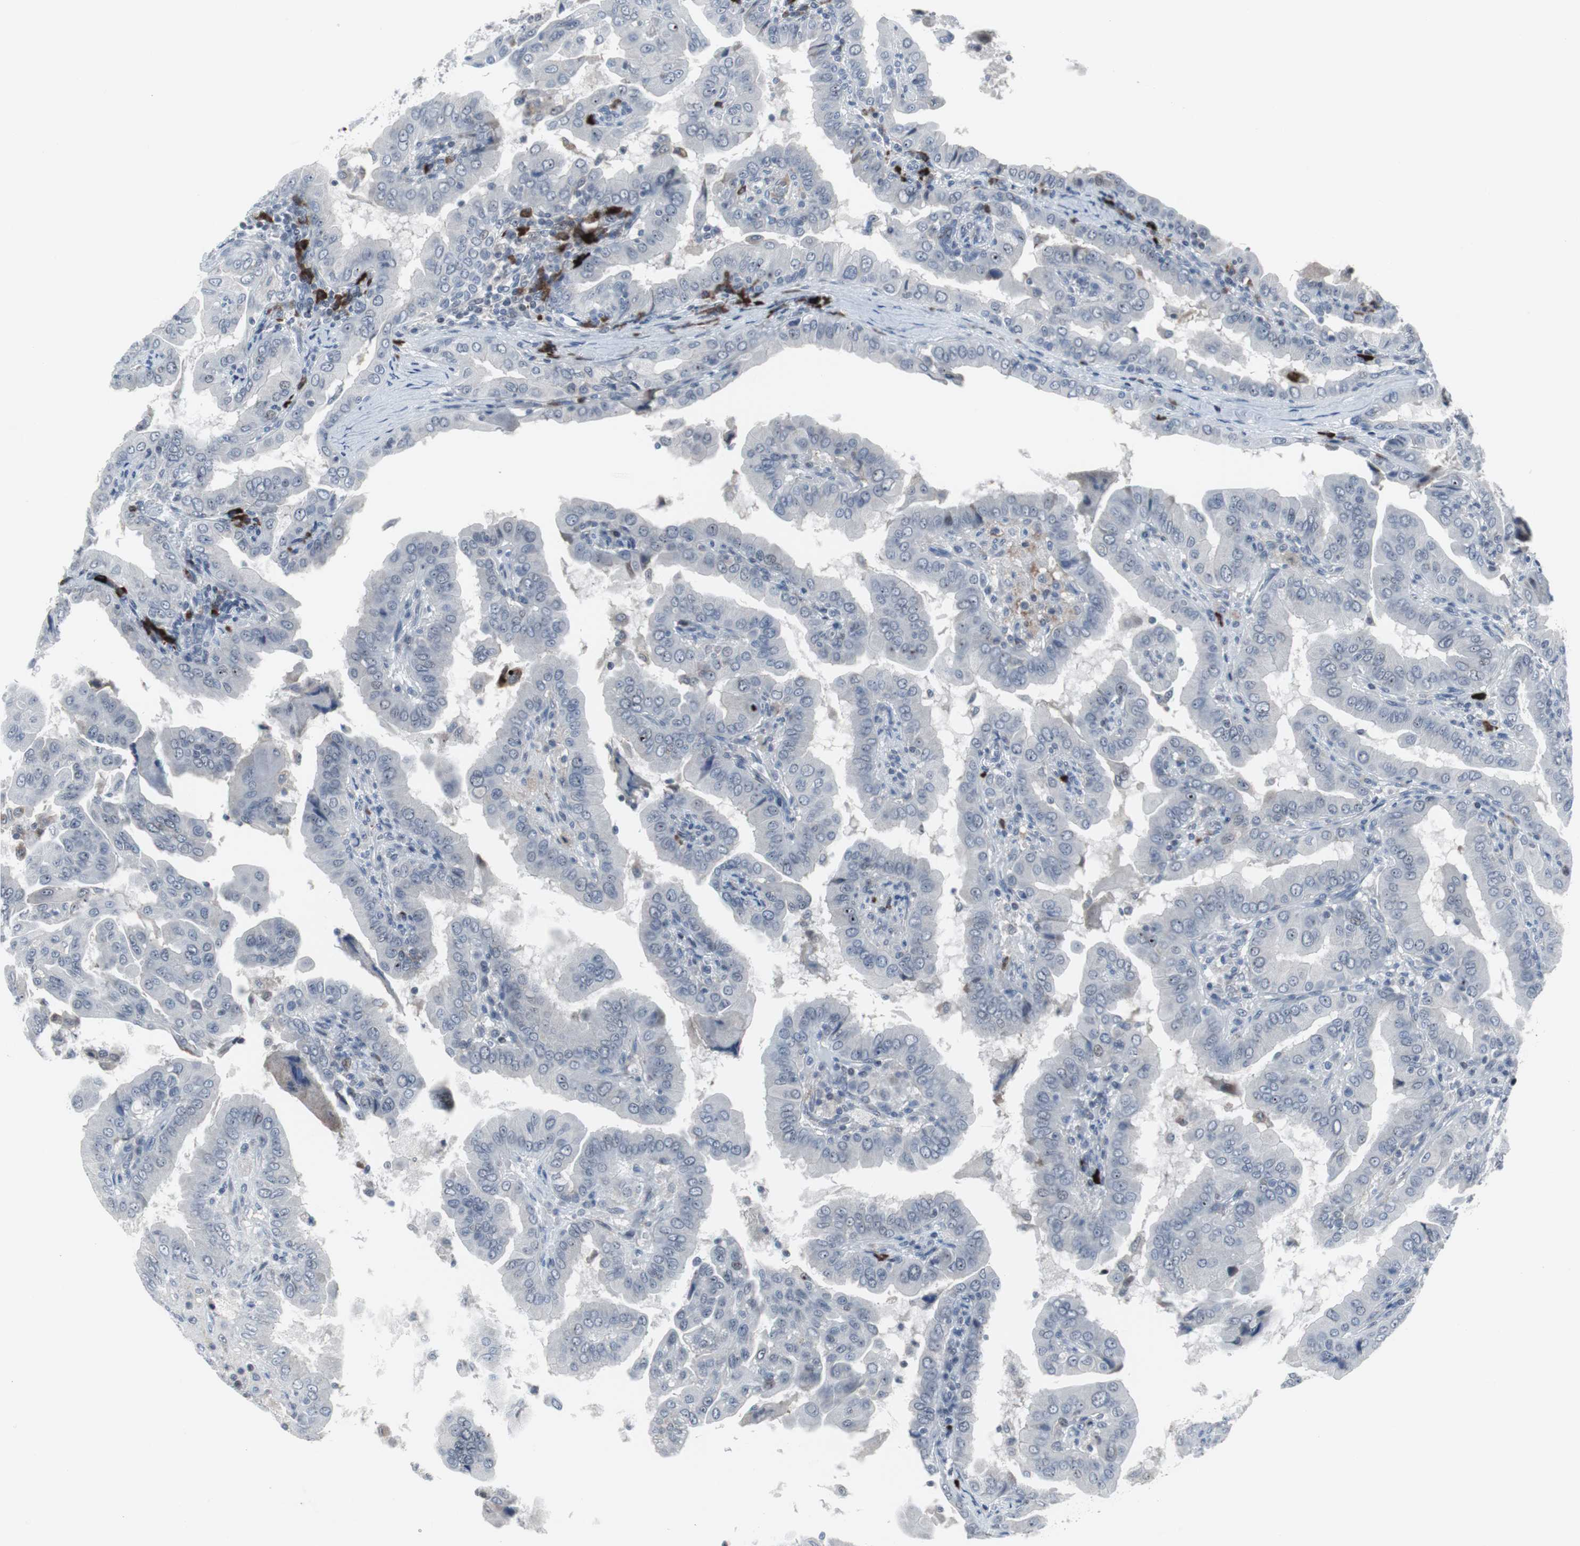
{"staining": {"intensity": "negative", "quantity": "none", "location": "none"}, "tissue": "thyroid cancer", "cell_type": "Tumor cells", "image_type": "cancer", "snomed": [{"axis": "morphology", "description": "Papillary adenocarcinoma, NOS"}, {"axis": "topography", "description": "Thyroid gland"}], "caption": "Protein analysis of thyroid cancer shows no significant positivity in tumor cells.", "gene": "DOK1", "patient": {"sex": "male", "age": 33}}